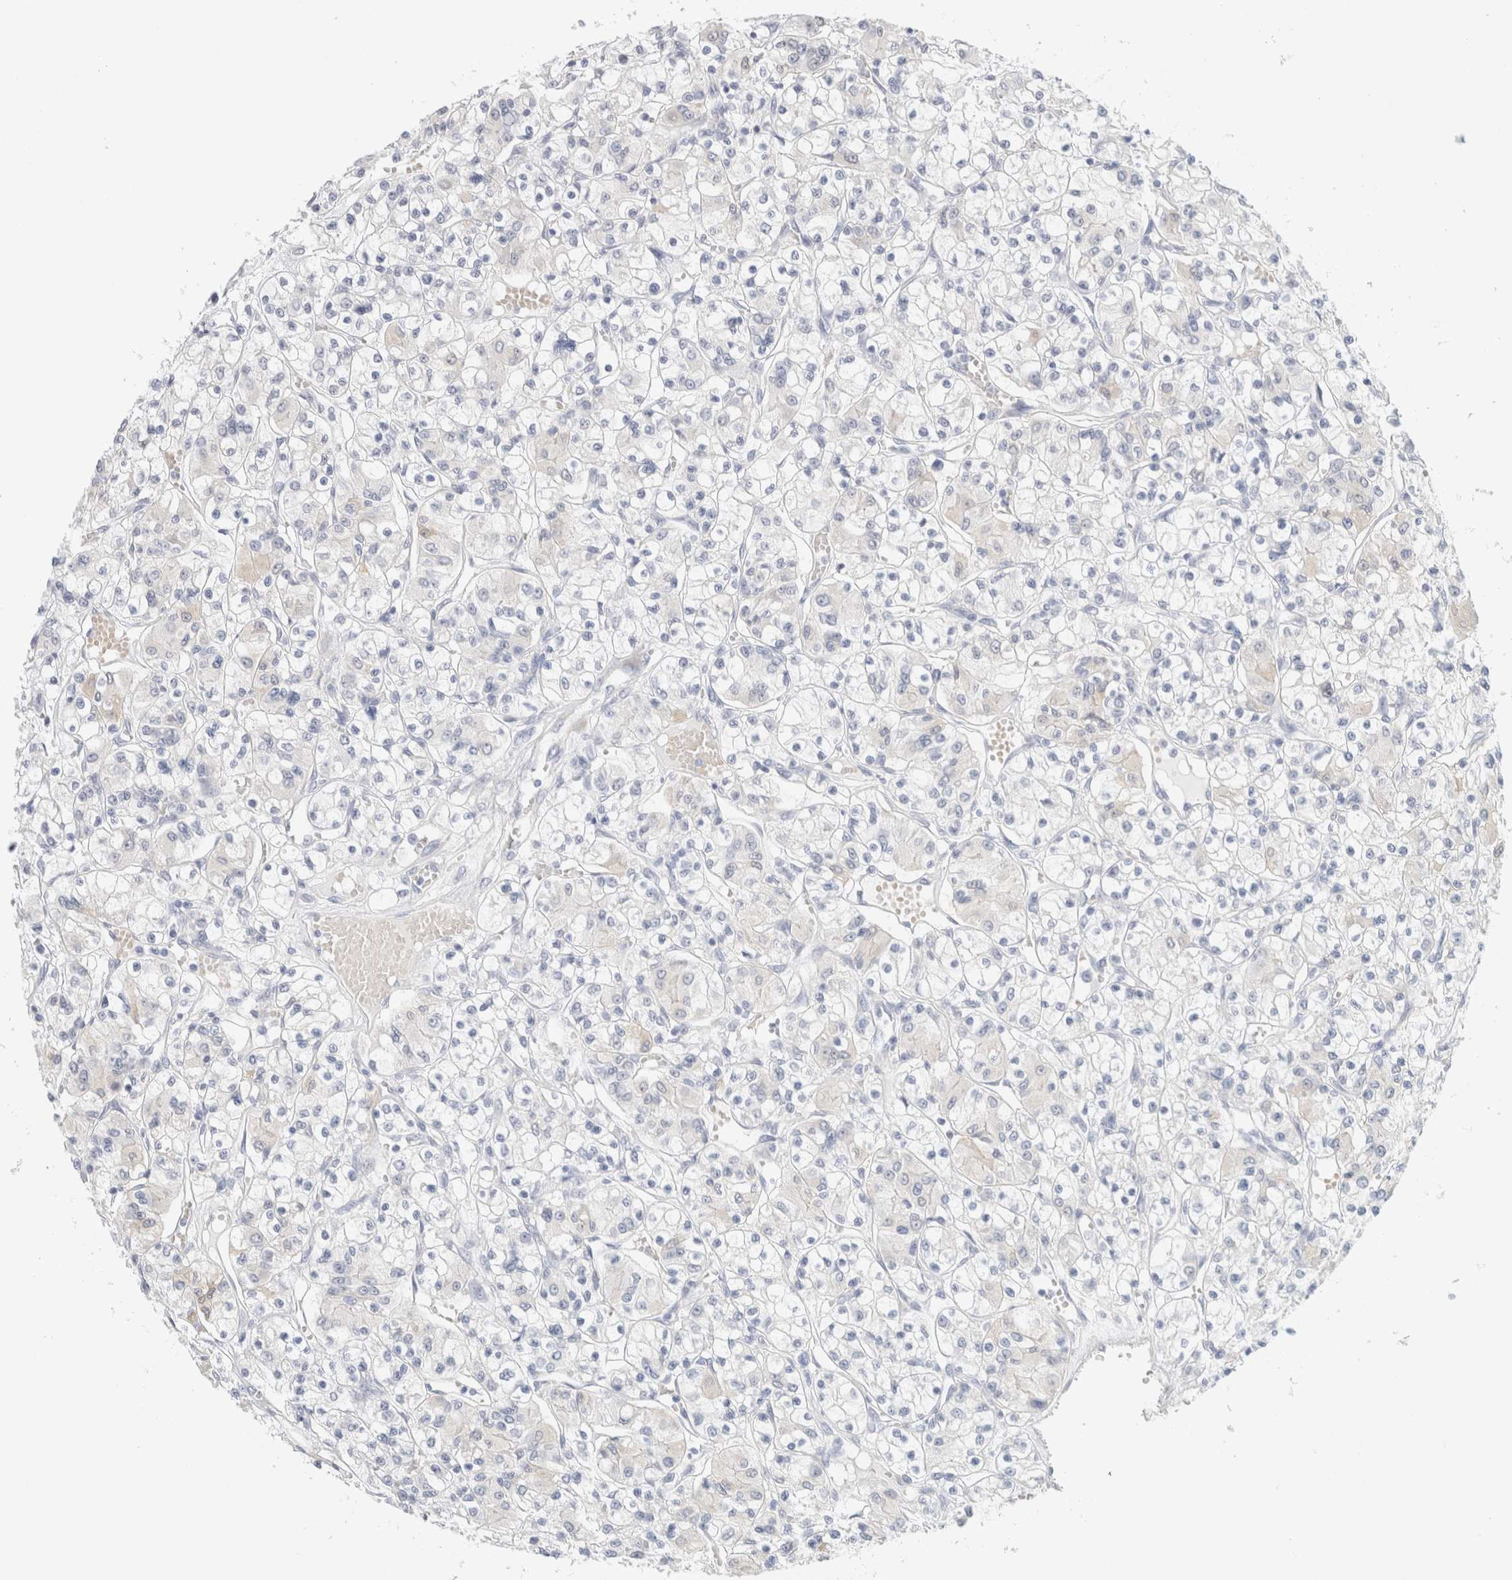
{"staining": {"intensity": "negative", "quantity": "none", "location": "none"}, "tissue": "renal cancer", "cell_type": "Tumor cells", "image_type": "cancer", "snomed": [{"axis": "morphology", "description": "Adenocarcinoma, NOS"}, {"axis": "topography", "description": "Kidney"}], "caption": "This is a micrograph of IHC staining of renal cancer, which shows no expression in tumor cells. The staining was performed using DAB to visualize the protein expression in brown, while the nuclei were stained in blue with hematoxylin (Magnification: 20x).", "gene": "RTN4", "patient": {"sex": "female", "age": 59}}